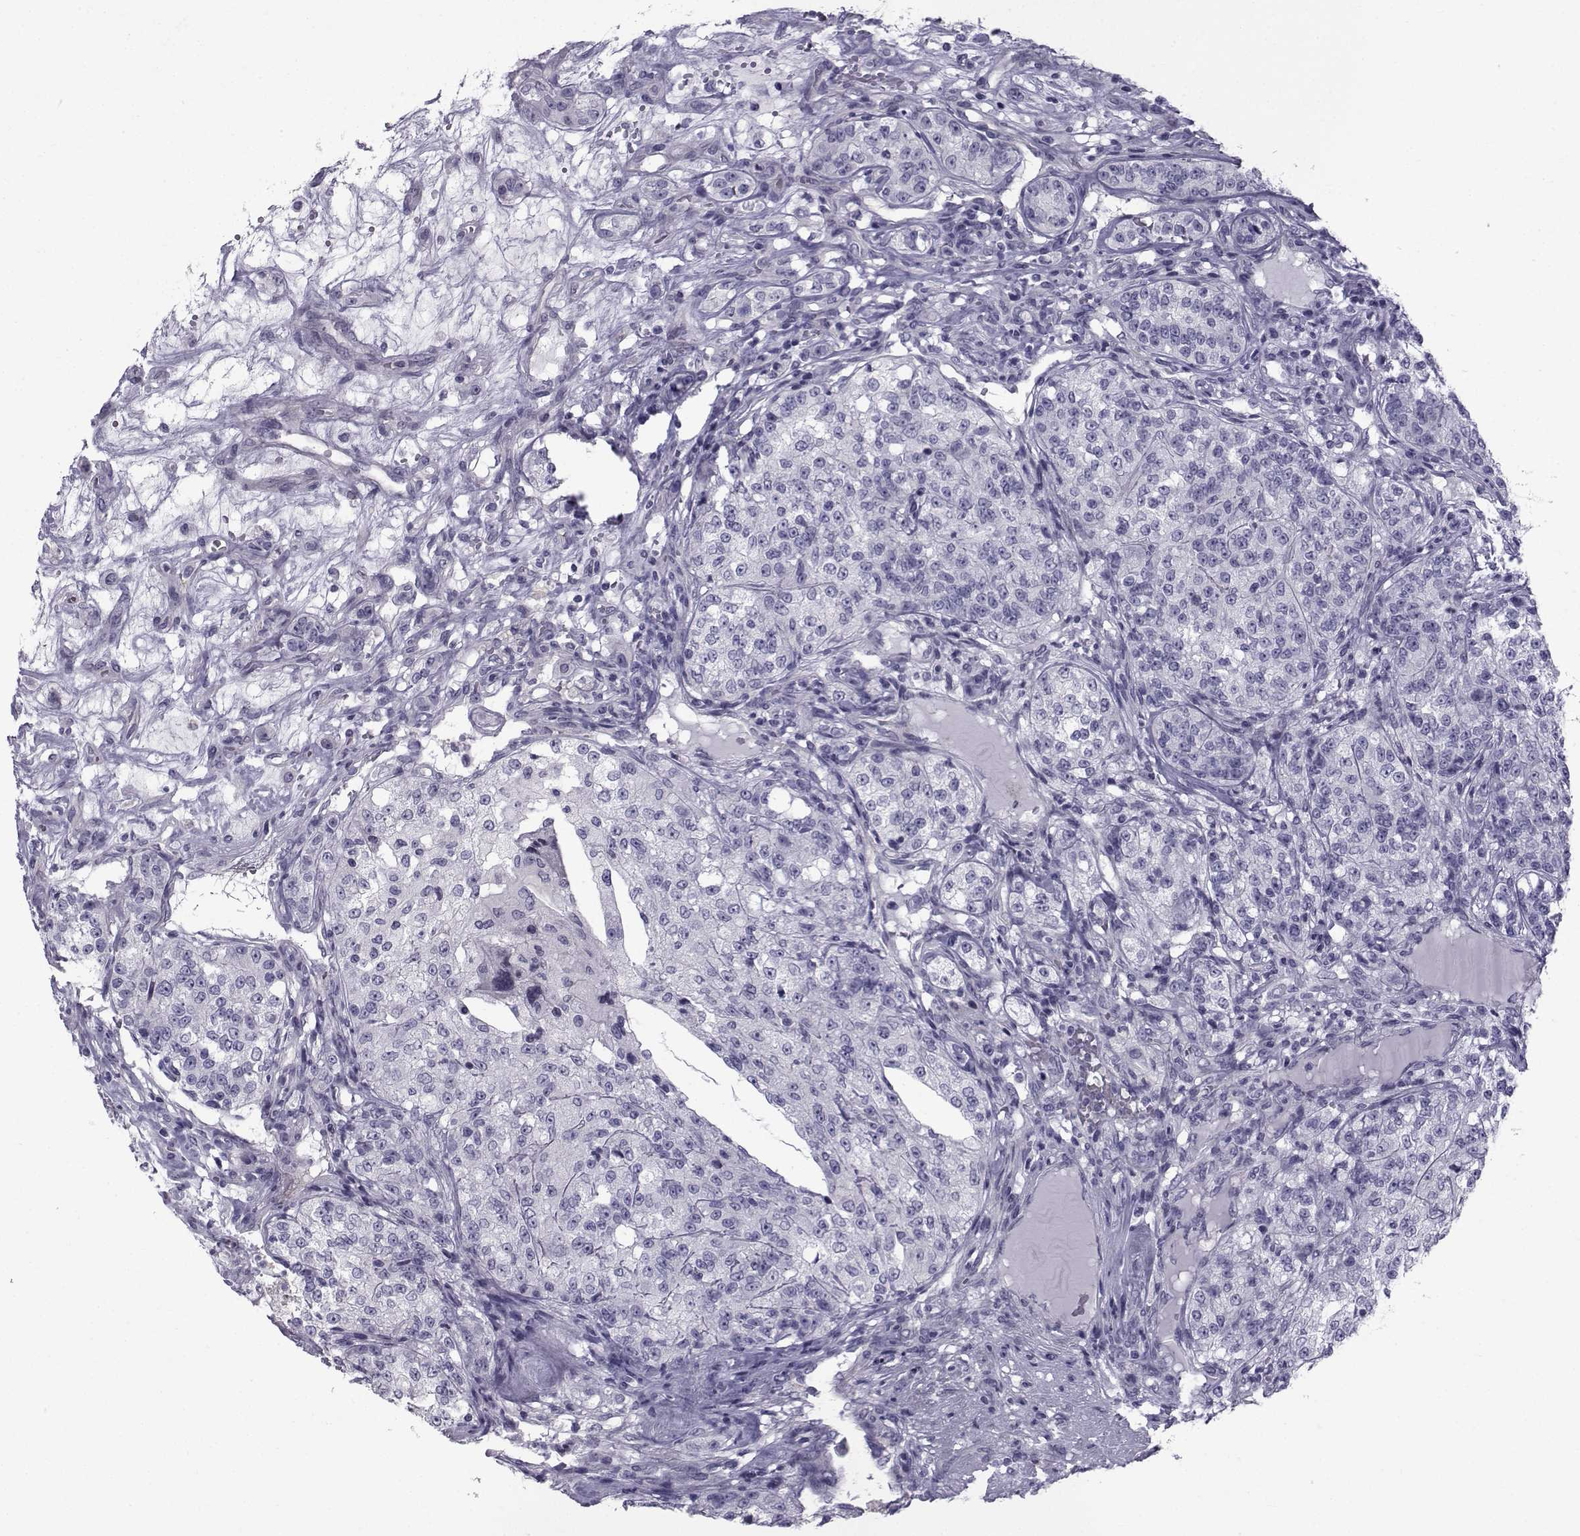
{"staining": {"intensity": "negative", "quantity": "none", "location": "none"}, "tissue": "renal cancer", "cell_type": "Tumor cells", "image_type": "cancer", "snomed": [{"axis": "morphology", "description": "Adenocarcinoma, NOS"}, {"axis": "topography", "description": "Kidney"}], "caption": "Immunohistochemistry (IHC) of human renal cancer (adenocarcinoma) demonstrates no staining in tumor cells. Nuclei are stained in blue.", "gene": "SPANXD", "patient": {"sex": "female", "age": 63}}